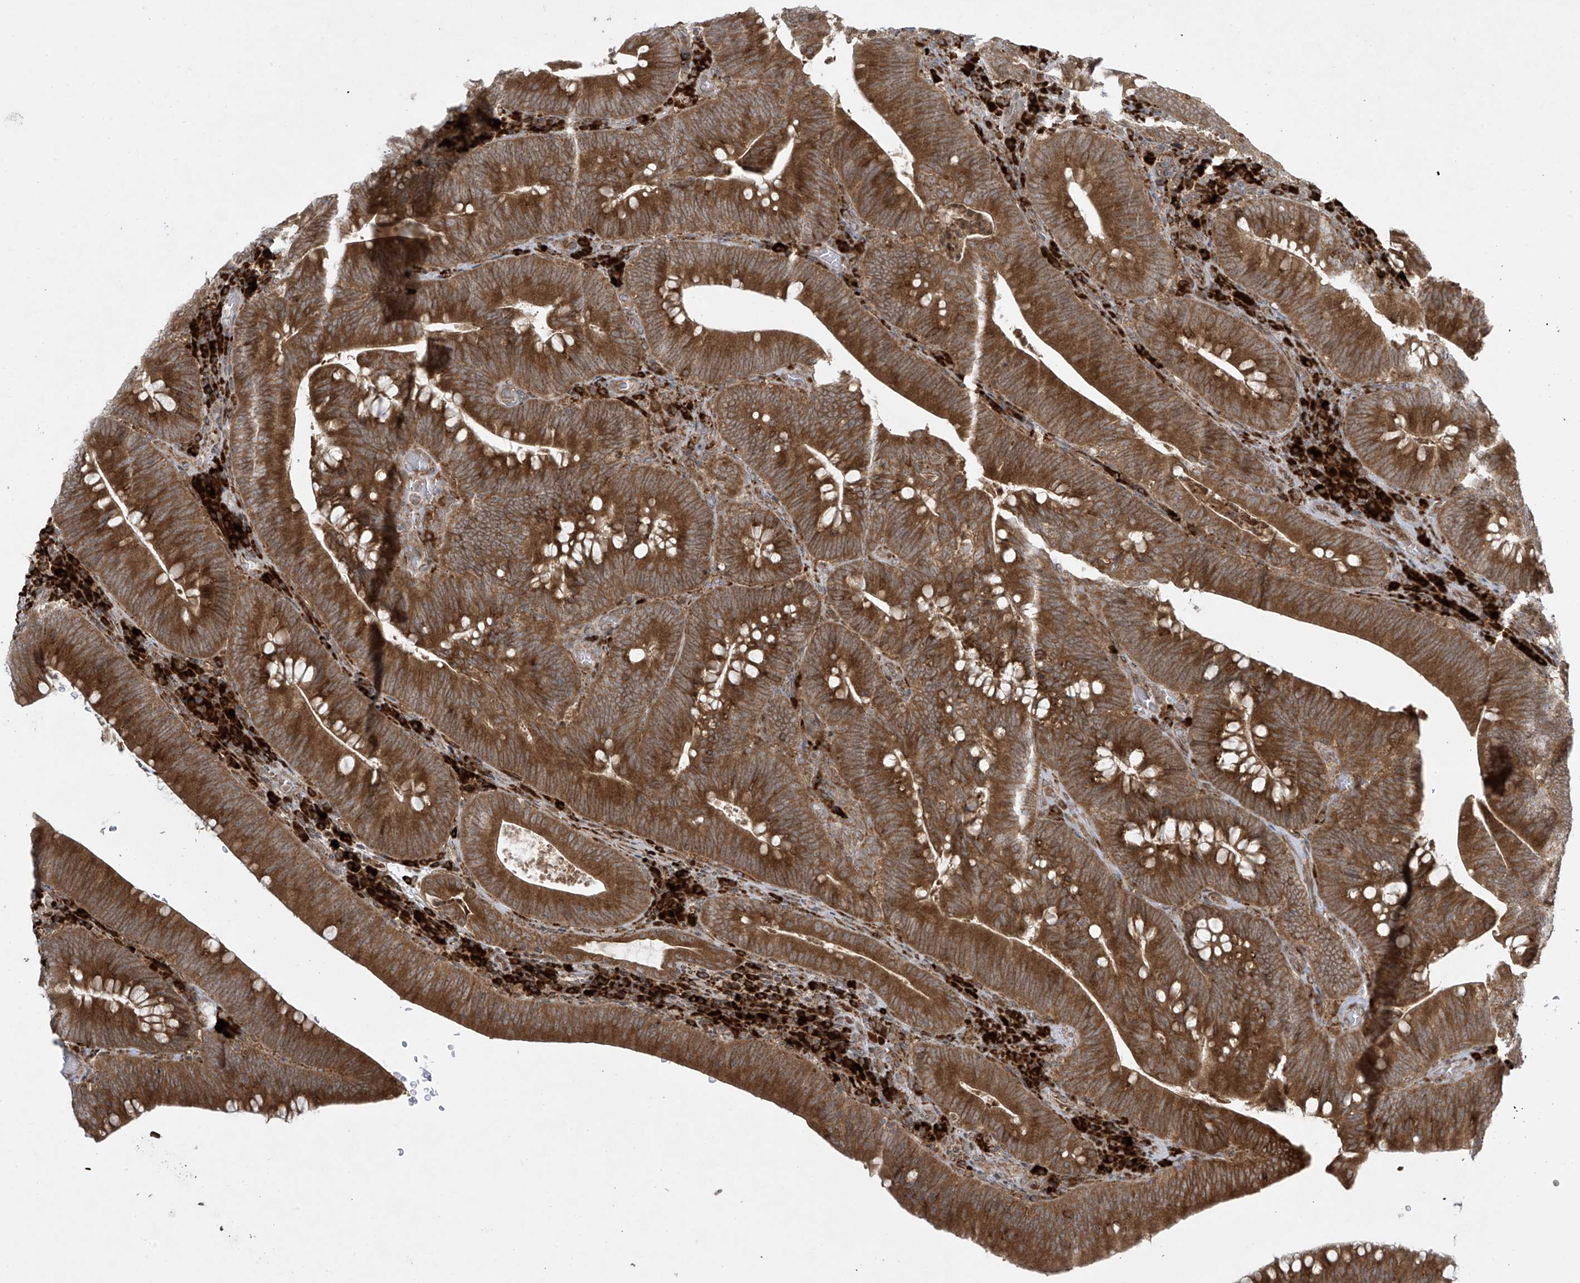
{"staining": {"intensity": "strong", "quantity": ">75%", "location": "cytoplasmic/membranous"}, "tissue": "colorectal cancer", "cell_type": "Tumor cells", "image_type": "cancer", "snomed": [{"axis": "morphology", "description": "Normal tissue, NOS"}, {"axis": "topography", "description": "Colon"}], "caption": "Approximately >75% of tumor cells in colorectal cancer exhibit strong cytoplasmic/membranous protein staining as visualized by brown immunohistochemical staining.", "gene": "PPAT", "patient": {"sex": "female", "age": 82}}